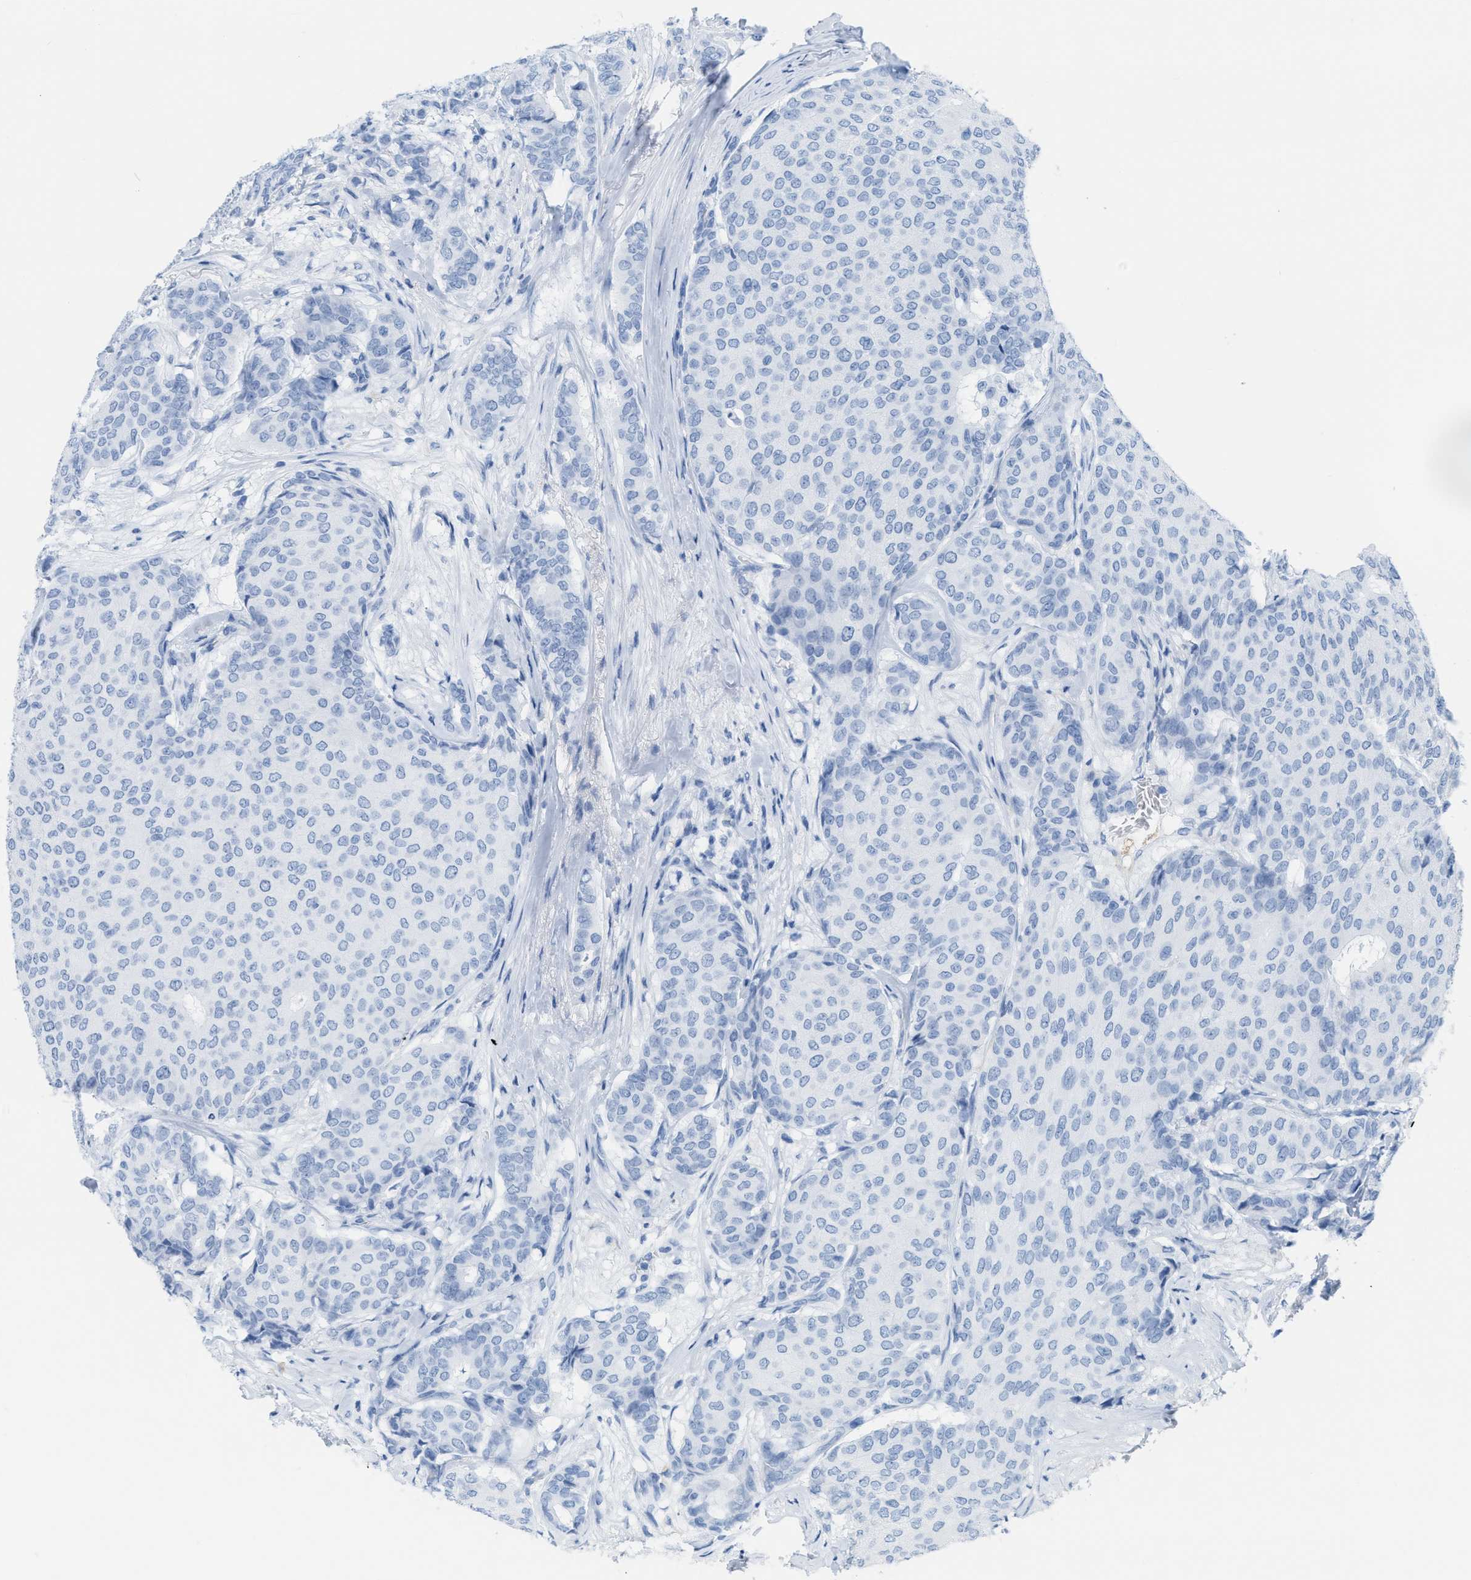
{"staining": {"intensity": "negative", "quantity": "none", "location": "none"}, "tissue": "breast cancer", "cell_type": "Tumor cells", "image_type": "cancer", "snomed": [{"axis": "morphology", "description": "Duct carcinoma"}, {"axis": "topography", "description": "Breast"}], "caption": "A photomicrograph of human breast intraductal carcinoma is negative for staining in tumor cells.", "gene": "ASGR1", "patient": {"sex": "female", "age": 75}}